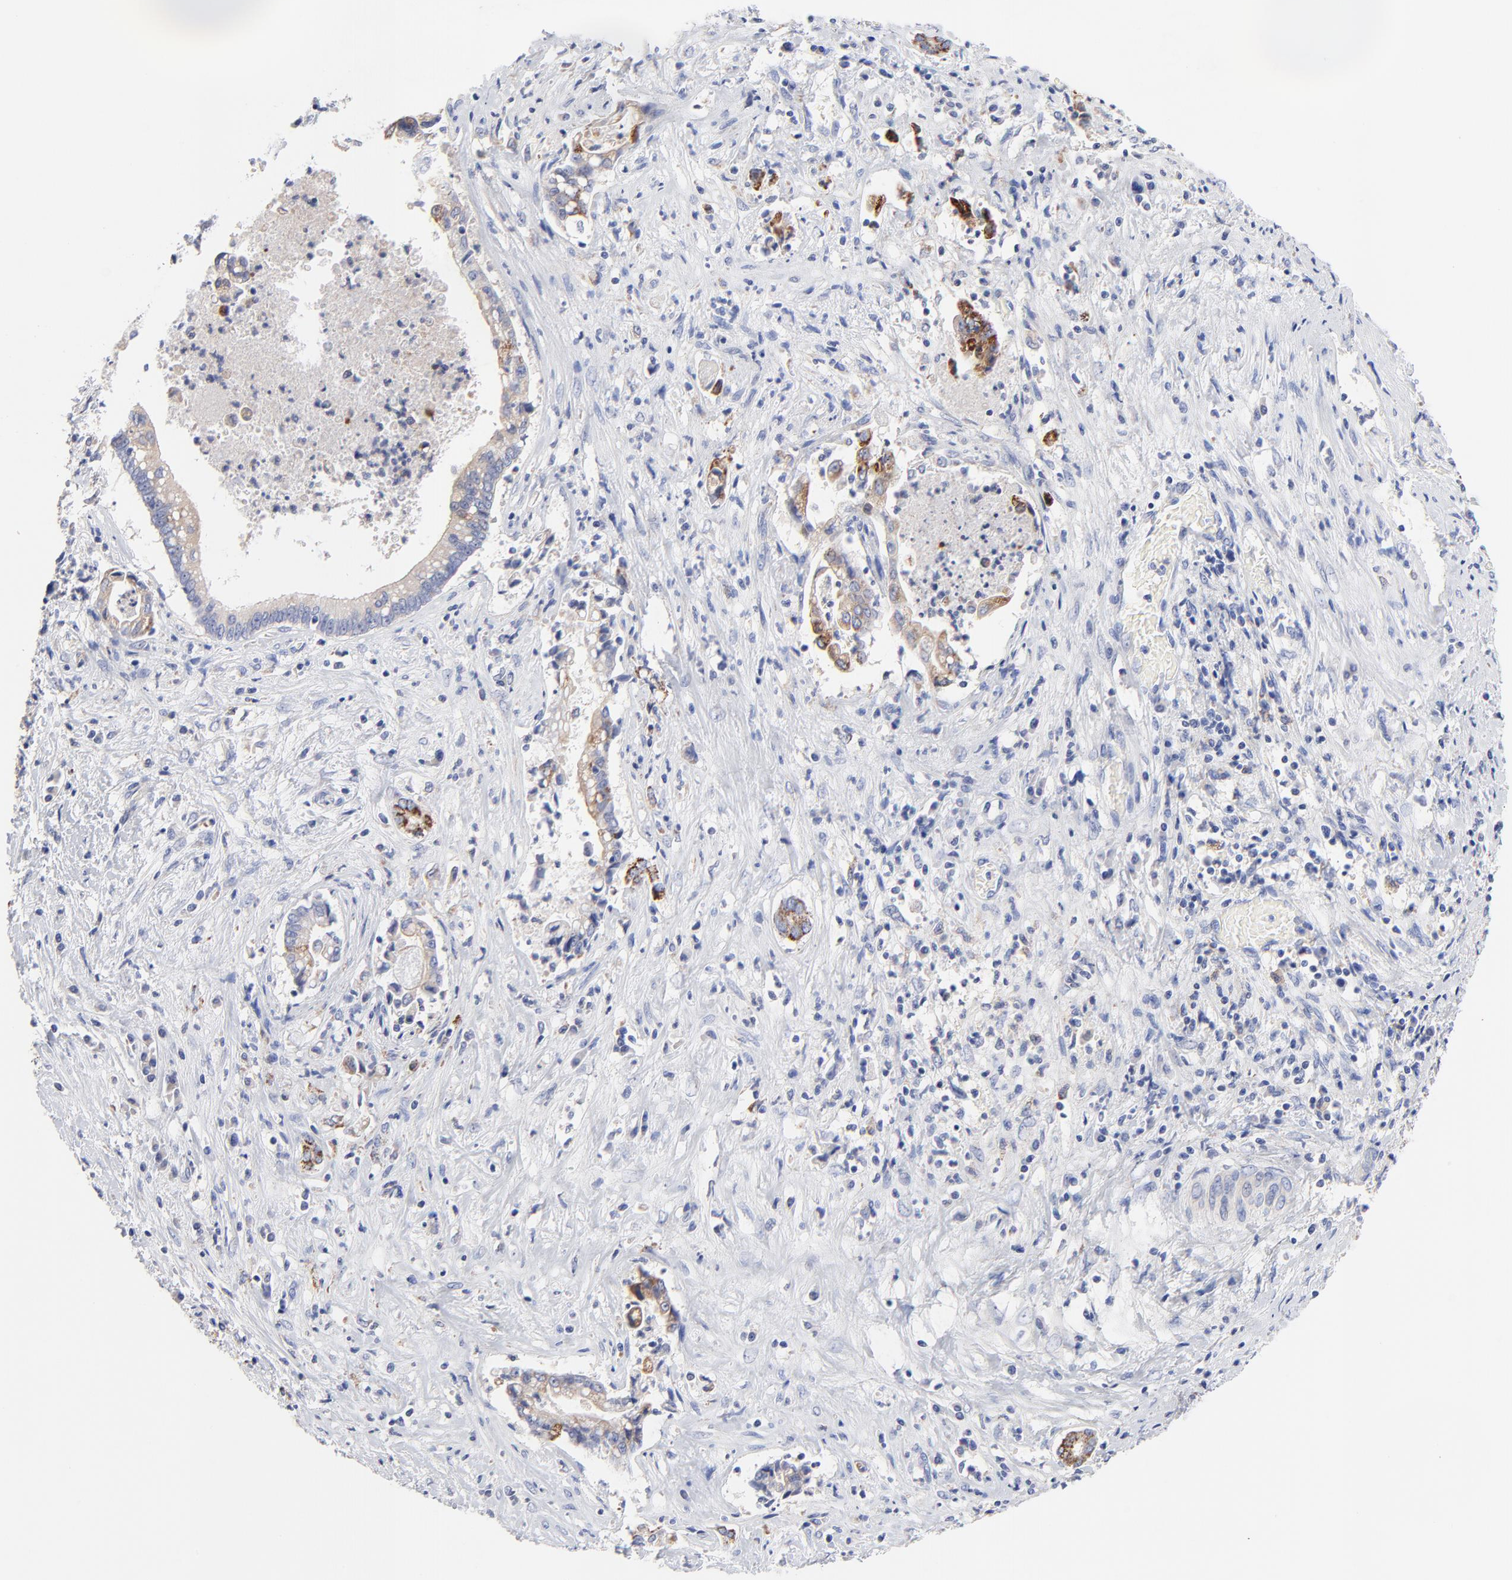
{"staining": {"intensity": "moderate", "quantity": "<25%", "location": "cytoplasmic/membranous"}, "tissue": "liver cancer", "cell_type": "Tumor cells", "image_type": "cancer", "snomed": [{"axis": "morphology", "description": "Cholangiocarcinoma"}, {"axis": "topography", "description": "Liver"}], "caption": "A low amount of moderate cytoplasmic/membranous expression is appreciated in about <25% of tumor cells in liver cholangiocarcinoma tissue.", "gene": "FBXO10", "patient": {"sex": "male", "age": 57}}